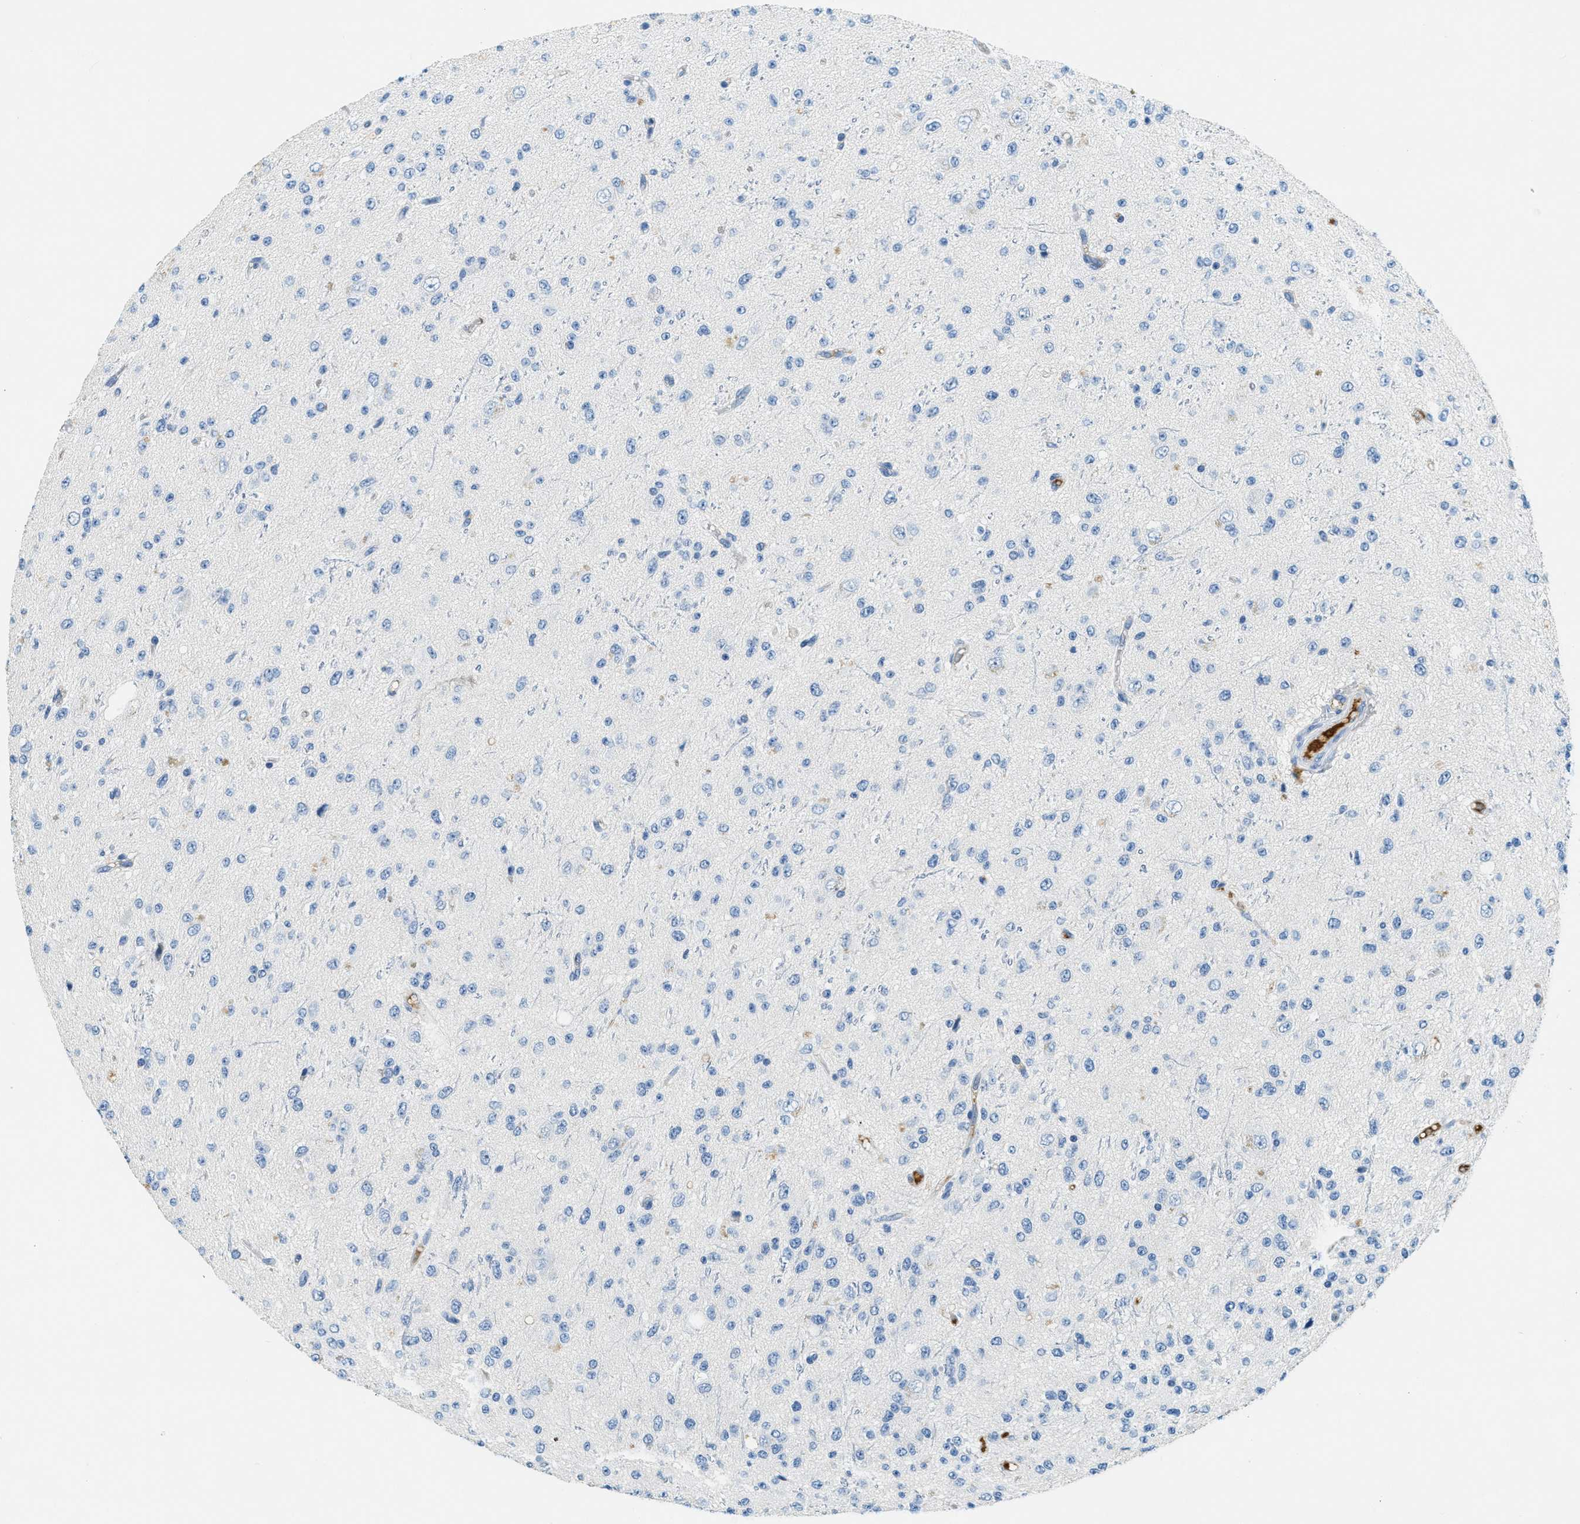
{"staining": {"intensity": "negative", "quantity": "none", "location": "none"}, "tissue": "glioma", "cell_type": "Tumor cells", "image_type": "cancer", "snomed": [{"axis": "morphology", "description": "Glioma, malignant, High grade"}, {"axis": "topography", "description": "pancreas cauda"}], "caption": "Glioma stained for a protein using immunohistochemistry displays no positivity tumor cells.", "gene": "A2M", "patient": {"sex": "male", "age": 60}}